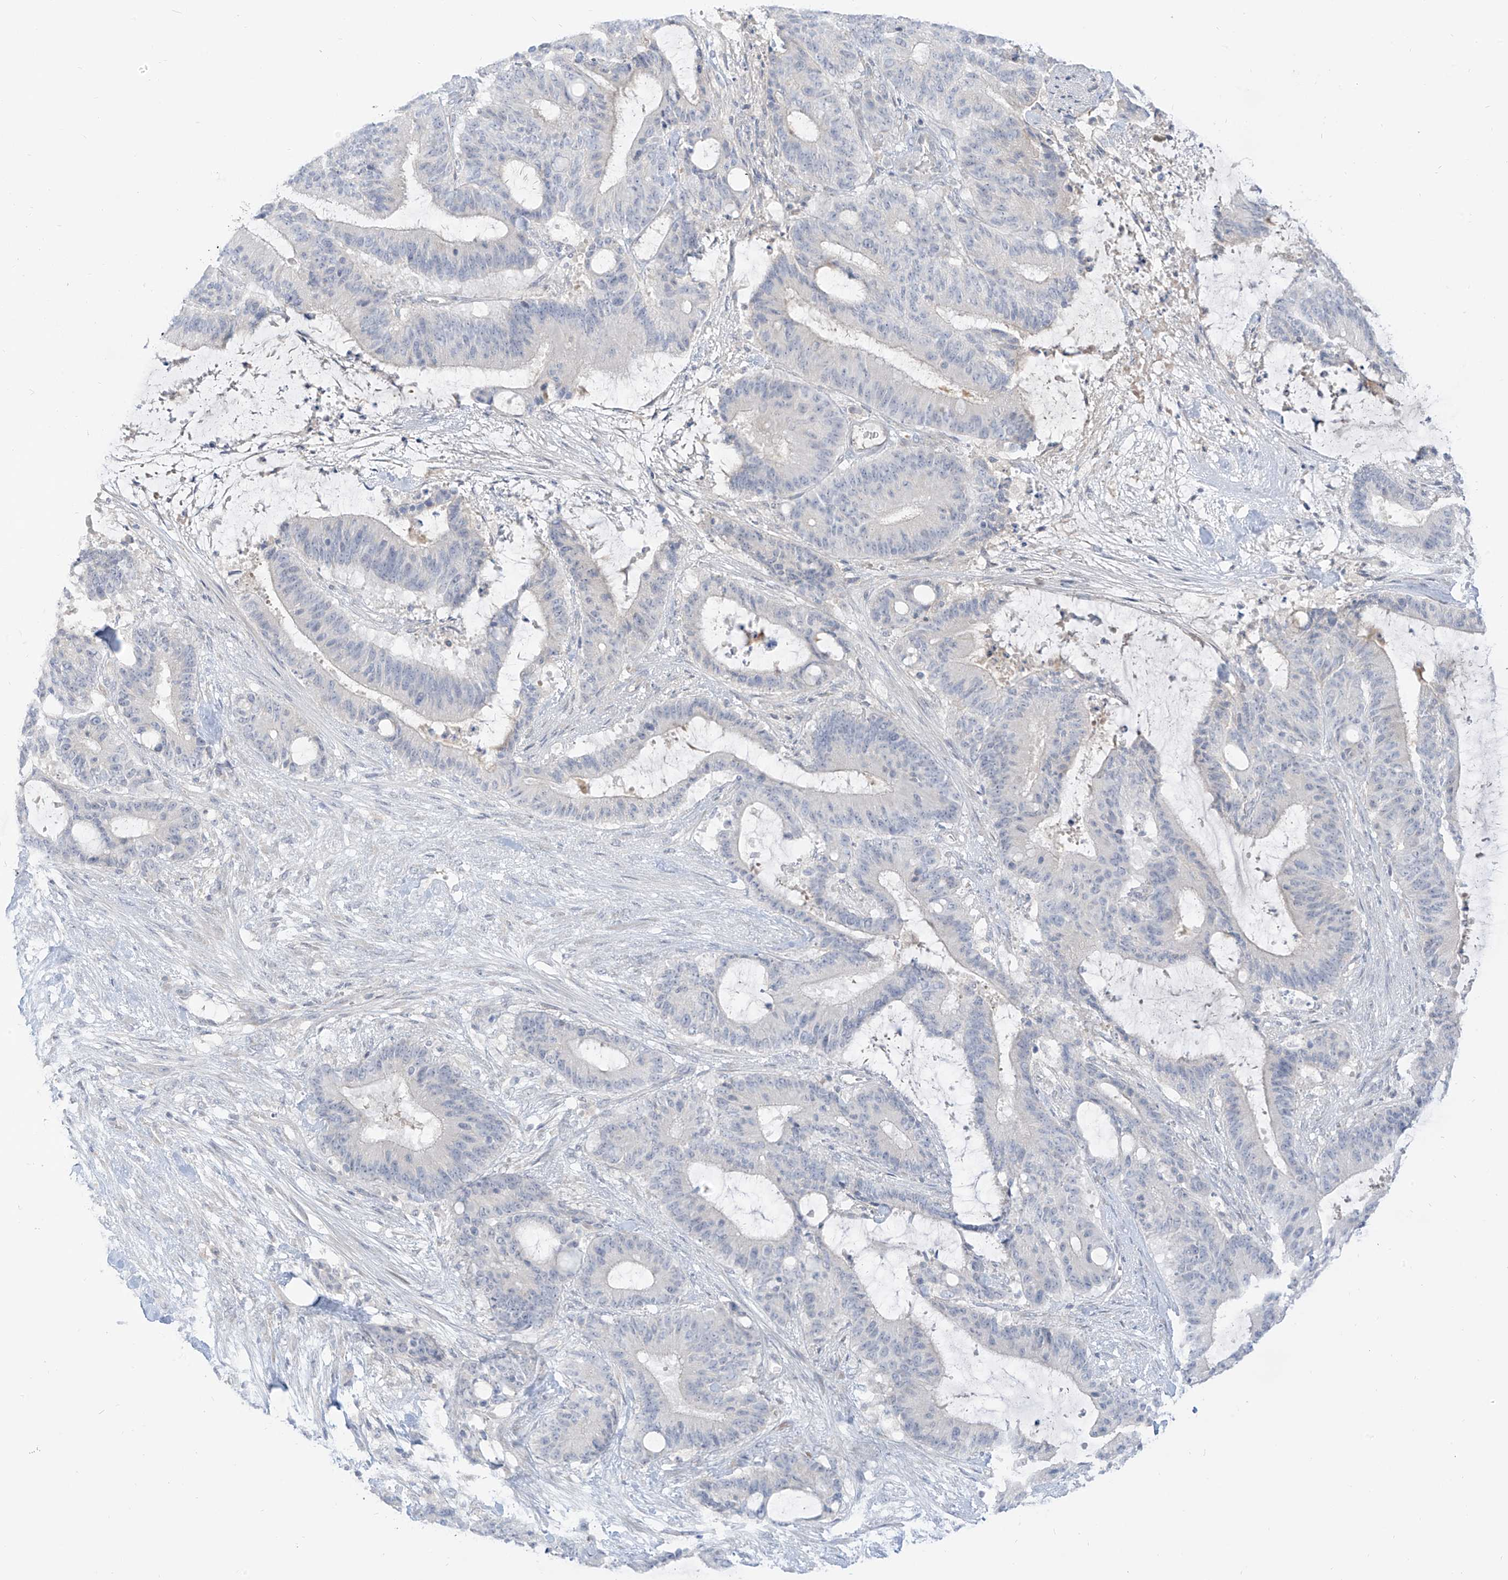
{"staining": {"intensity": "negative", "quantity": "none", "location": "none"}, "tissue": "liver cancer", "cell_type": "Tumor cells", "image_type": "cancer", "snomed": [{"axis": "morphology", "description": "Normal tissue, NOS"}, {"axis": "morphology", "description": "Cholangiocarcinoma"}, {"axis": "topography", "description": "Liver"}, {"axis": "topography", "description": "Peripheral nerve tissue"}], "caption": "Tumor cells show no significant positivity in liver cholangiocarcinoma.", "gene": "C2orf42", "patient": {"sex": "female", "age": 73}}